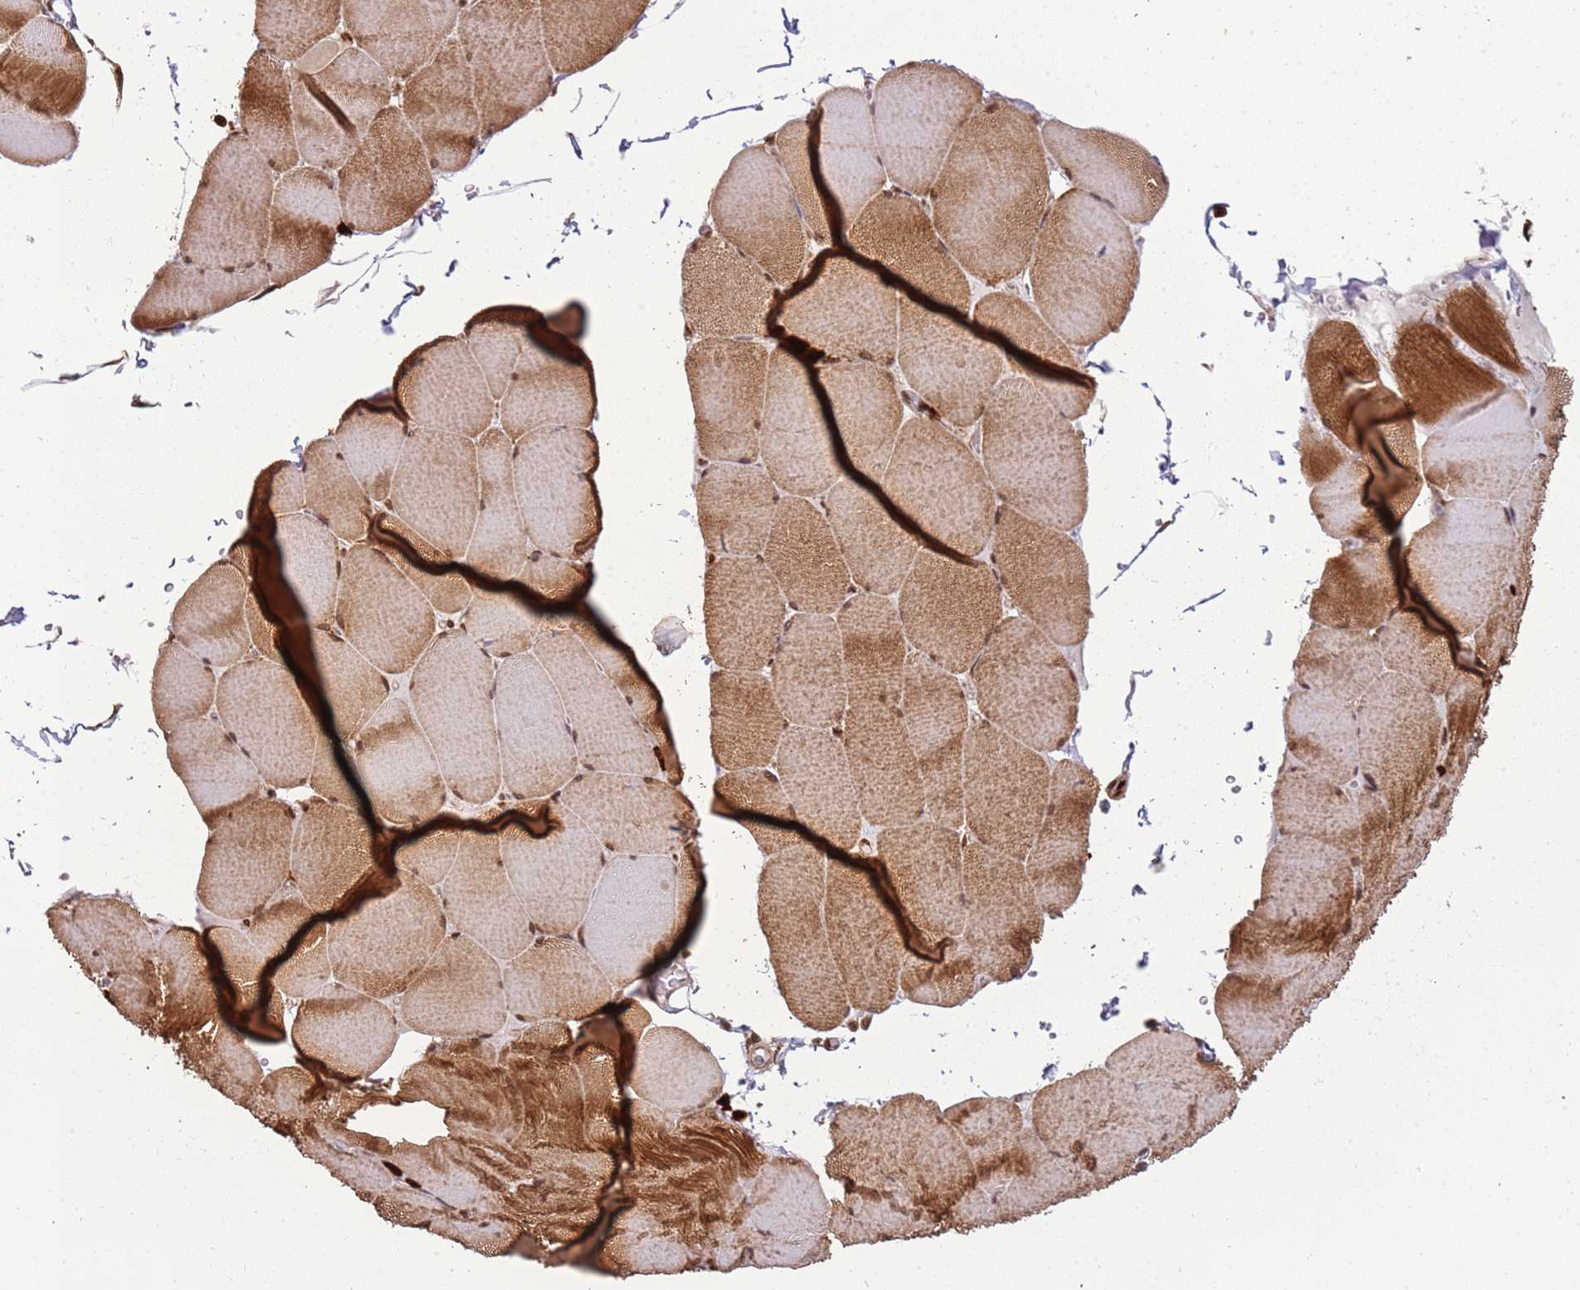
{"staining": {"intensity": "moderate", "quantity": ">75%", "location": "cytoplasmic/membranous,nuclear"}, "tissue": "skeletal muscle", "cell_type": "Myocytes", "image_type": "normal", "snomed": [{"axis": "morphology", "description": "Normal tissue, NOS"}, {"axis": "topography", "description": "Skeletal muscle"}, {"axis": "topography", "description": "Head-Neck"}], "caption": "Immunohistochemical staining of normal skeletal muscle displays >75% levels of moderate cytoplasmic/membranous,nuclear protein positivity in approximately >75% of myocytes.", "gene": "CEP170", "patient": {"sex": "male", "age": 66}}